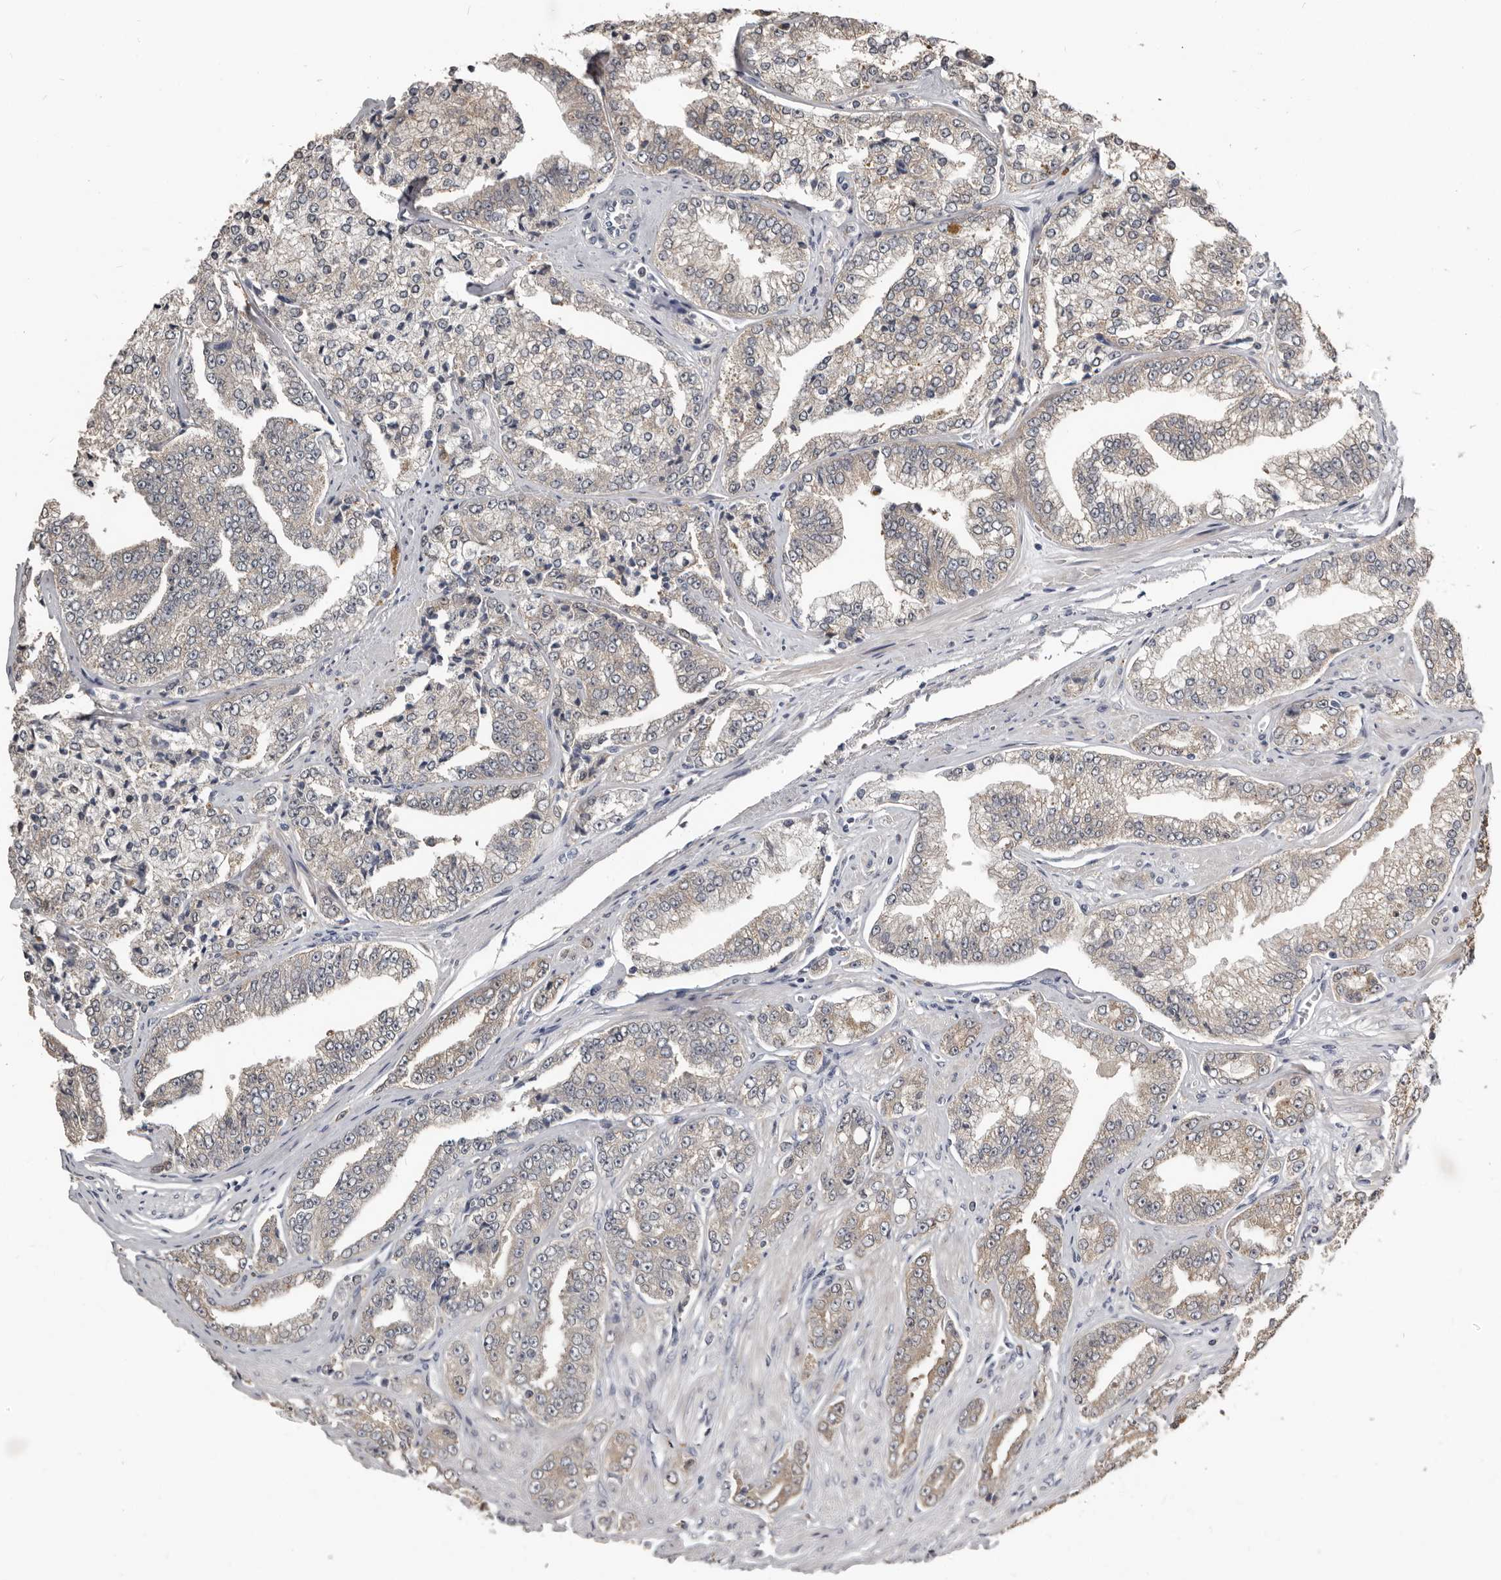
{"staining": {"intensity": "weak", "quantity": ">75%", "location": "cytoplasmic/membranous"}, "tissue": "prostate cancer", "cell_type": "Tumor cells", "image_type": "cancer", "snomed": [{"axis": "morphology", "description": "Adenocarcinoma, High grade"}, {"axis": "topography", "description": "Prostate"}], "caption": "Immunohistochemistry (DAB (3,3'-diaminobenzidine)) staining of human prostate cancer displays weak cytoplasmic/membranous protein positivity in about >75% of tumor cells.", "gene": "KCNJ8", "patient": {"sex": "male", "age": 71}}